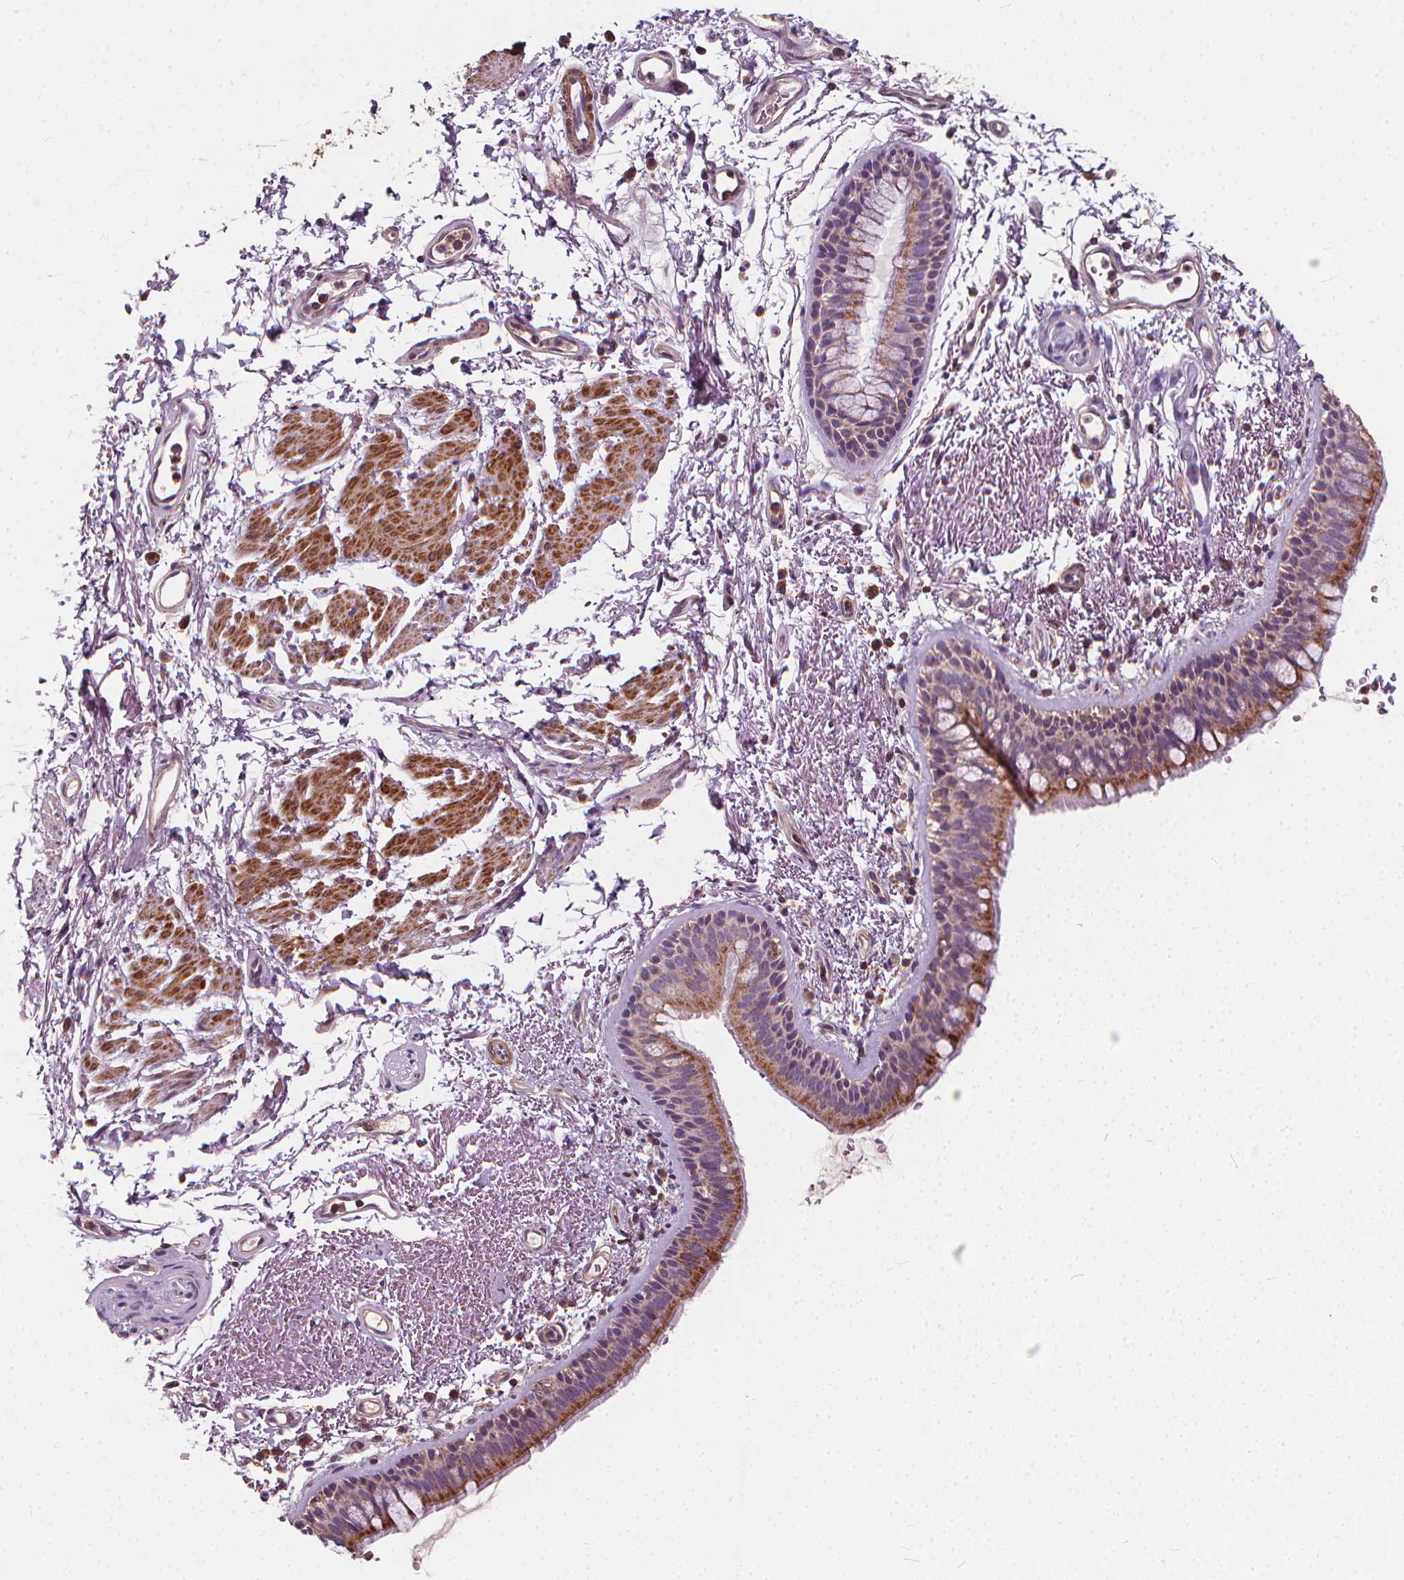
{"staining": {"intensity": "moderate", "quantity": "25%-75%", "location": "cytoplasmic/membranous"}, "tissue": "bronchus", "cell_type": "Respiratory epithelial cells", "image_type": "normal", "snomed": [{"axis": "morphology", "description": "Normal tissue, NOS"}, {"axis": "topography", "description": "Lymph node"}, {"axis": "topography", "description": "Bronchus"}], "caption": "DAB immunohistochemical staining of benign human bronchus exhibits moderate cytoplasmic/membranous protein staining in approximately 25%-75% of respiratory epithelial cells. Immunohistochemistry (ihc) stains the protein of interest in brown and the nuclei are stained blue.", "gene": "ORAI2", "patient": {"sex": "female", "age": 70}}